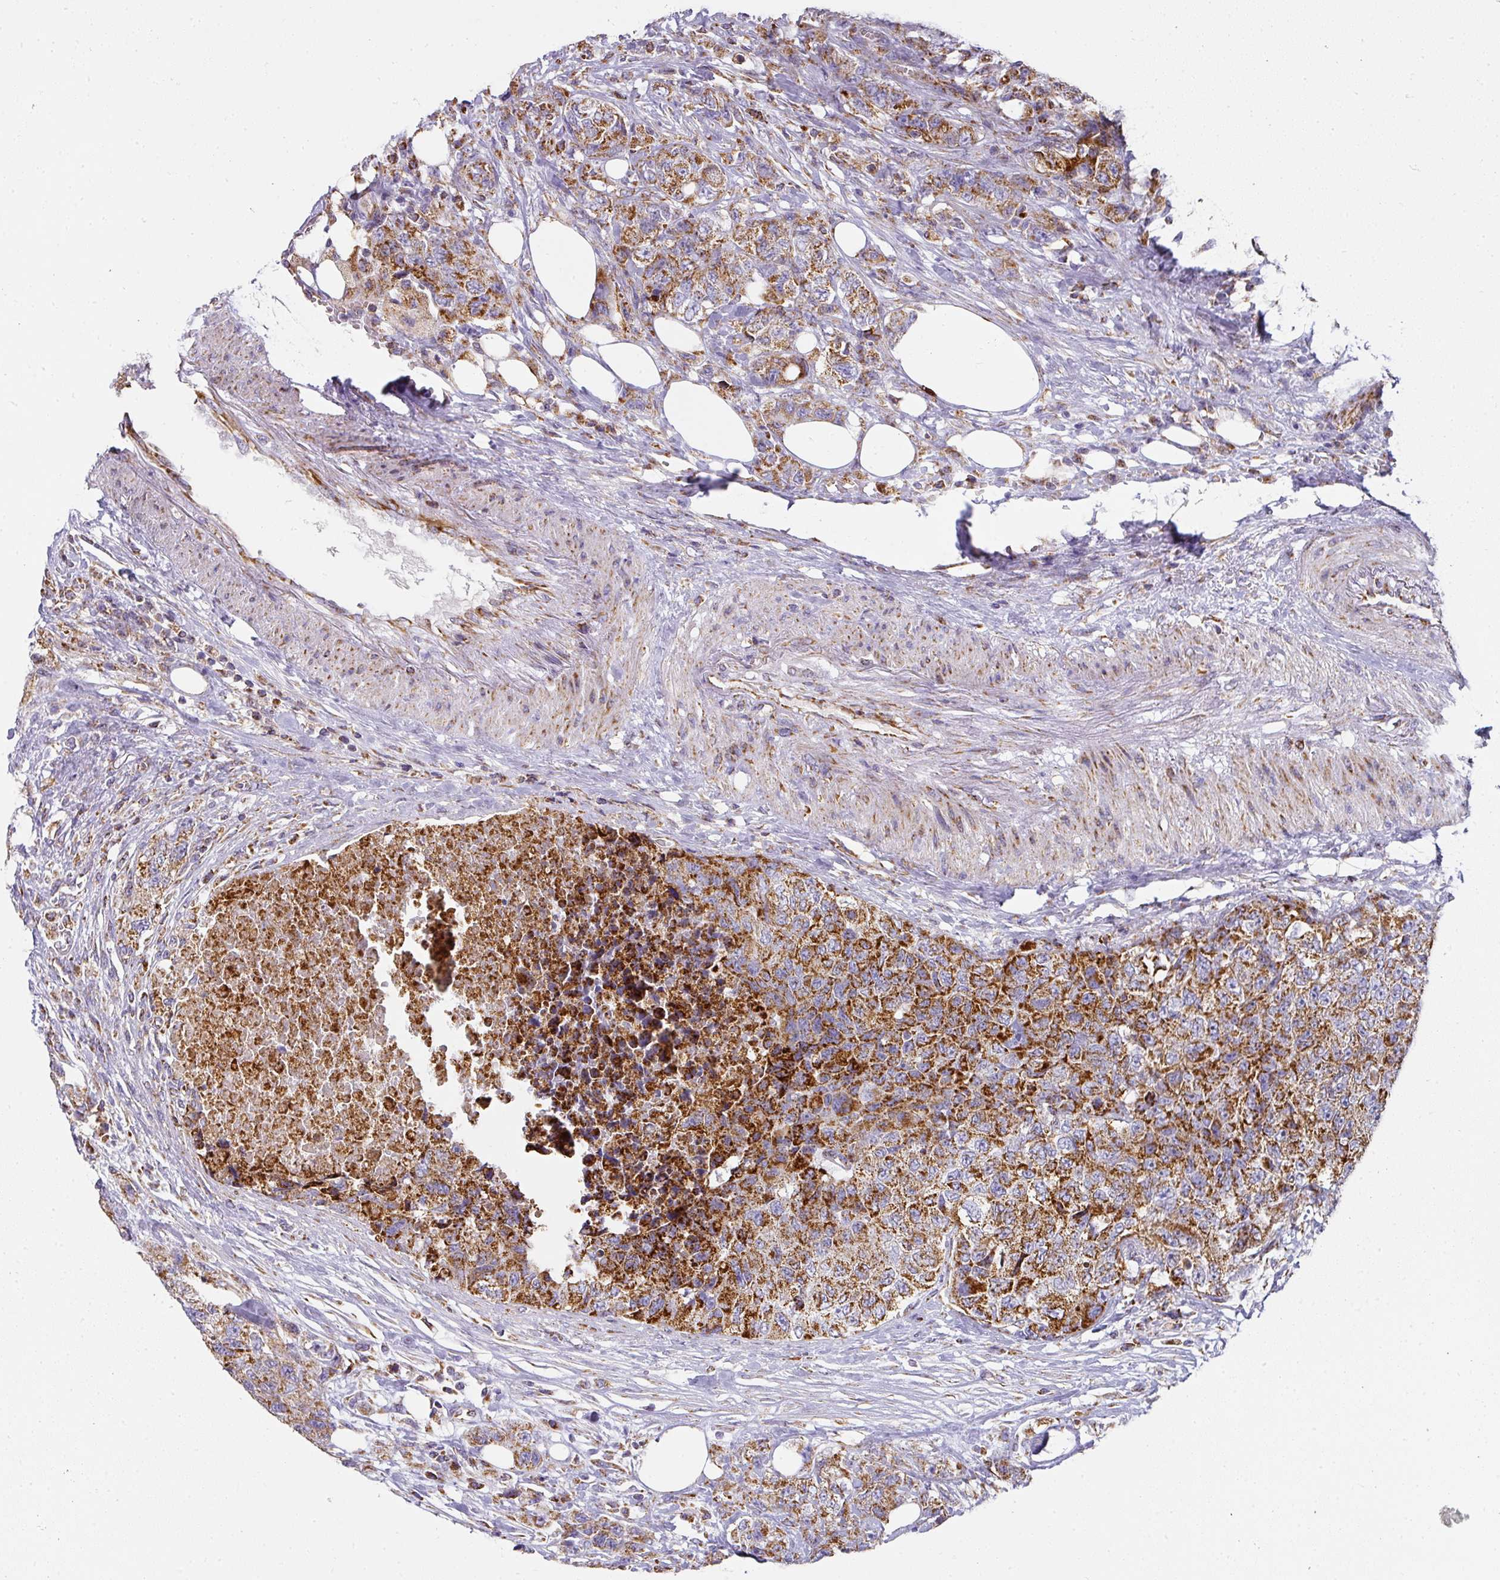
{"staining": {"intensity": "strong", "quantity": ">75%", "location": "cytoplasmic/membranous"}, "tissue": "urothelial cancer", "cell_type": "Tumor cells", "image_type": "cancer", "snomed": [{"axis": "morphology", "description": "Urothelial carcinoma, High grade"}, {"axis": "topography", "description": "Urinary bladder"}], "caption": "This micrograph displays immunohistochemistry (IHC) staining of urothelial carcinoma (high-grade), with high strong cytoplasmic/membranous staining in about >75% of tumor cells.", "gene": "UQCRFS1", "patient": {"sex": "female", "age": 78}}